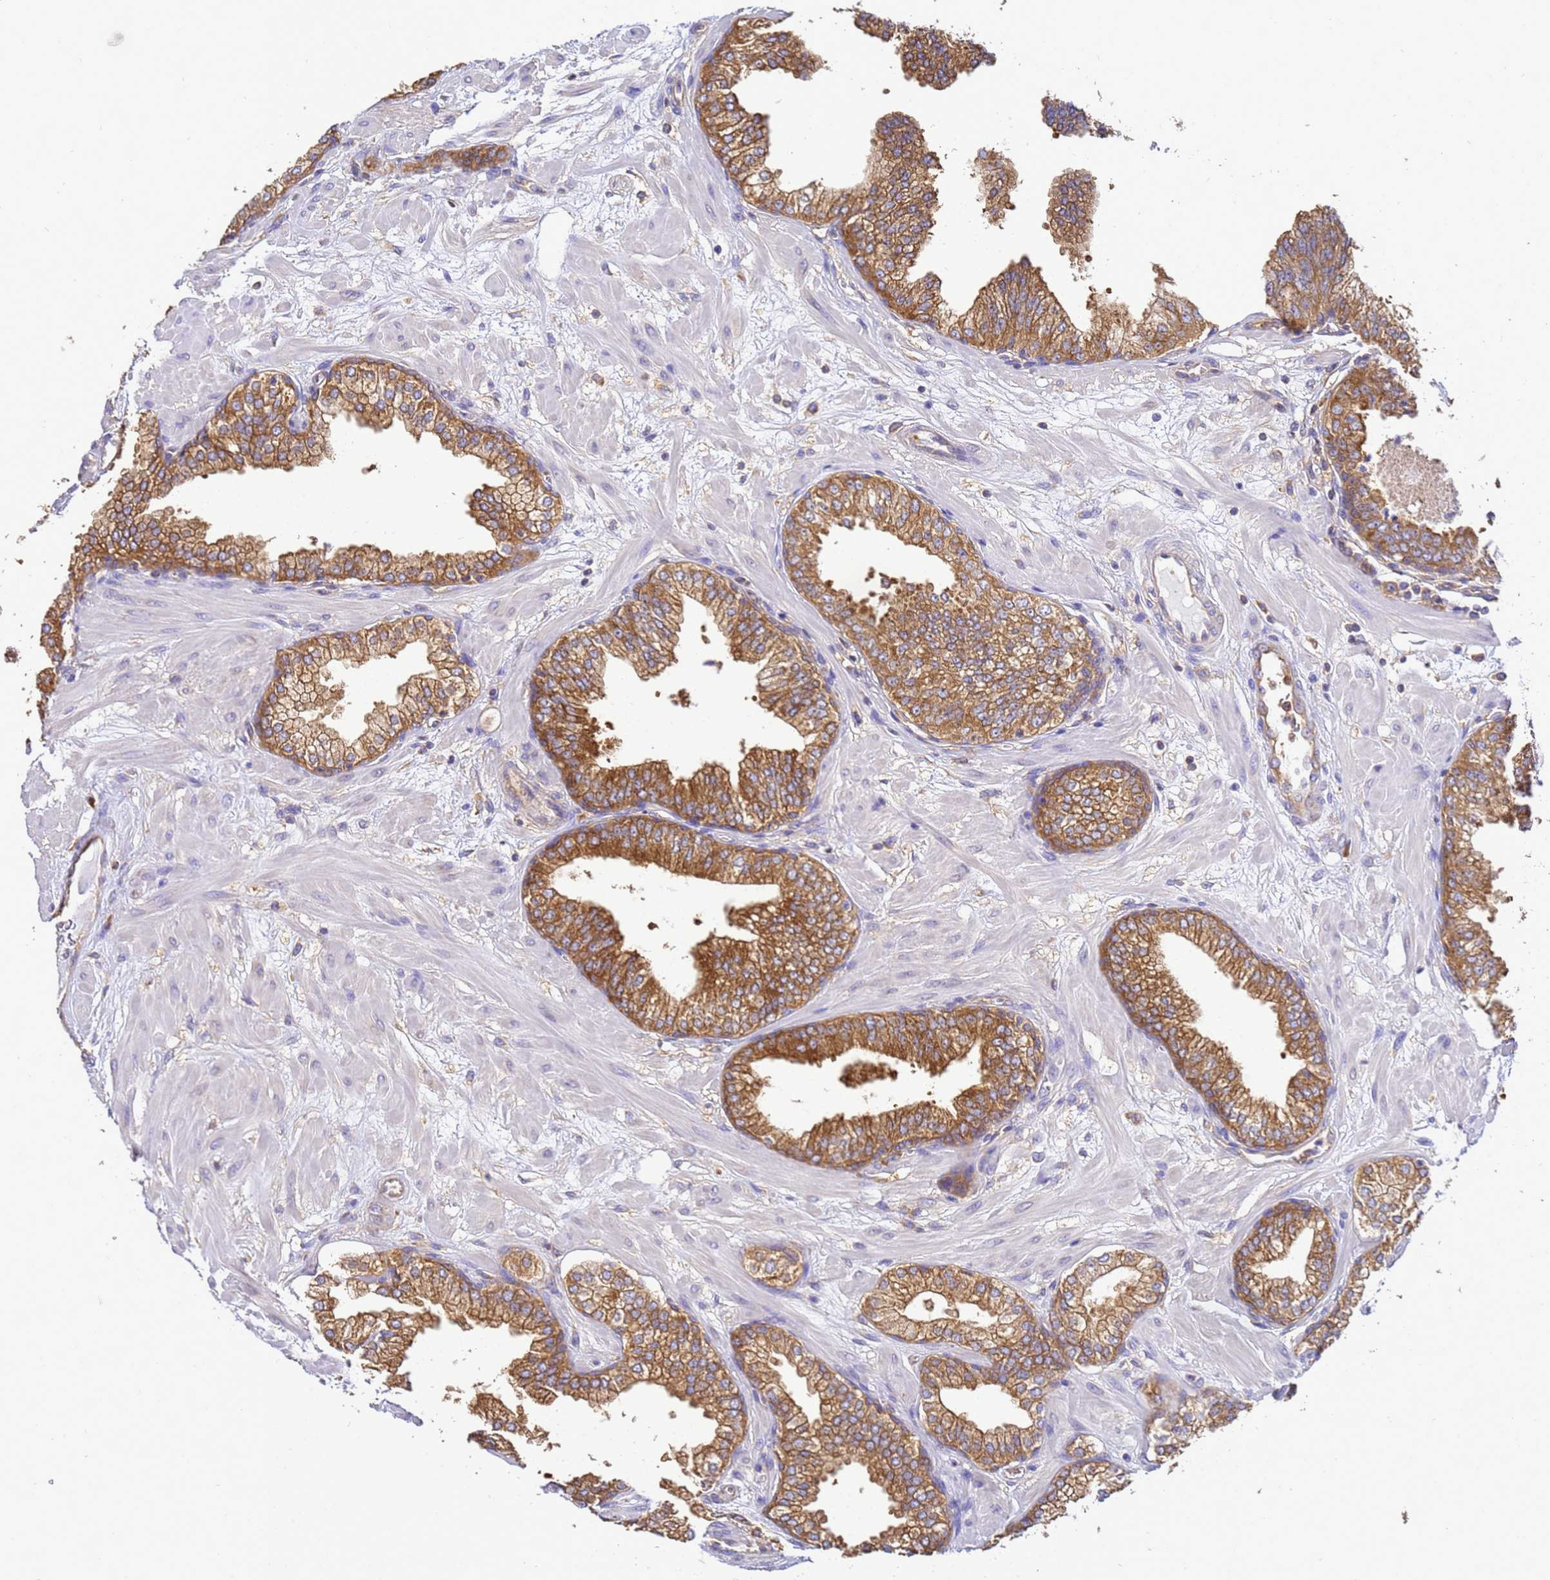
{"staining": {"intensity": "moderate", "quantity": ">75%", "location": "cytoplasmic/membranous"}, "tissue": "prostate", "cell_type": "Glandular cells", "image_type": "normal", "snomed": [{"axis": "morphology", "description": "Normal tissue, NOS"}, {"axis": "morphology", "description": "Urothelial carcinoma, Low grade"}, {"axis": "topography", "description": "Urinary bladder"}, {"axis": "topography", "description": "Prostate"}], "caption": "Immunohistochemistry (IHC) staining of benign prostate, which demonstrates medium levels of moderate cytoplasmic/membranous expression in approximately >75% of glandular cells indicating moderate cytoplasmic/membranous protein expression. The staining was performed using DAB (3,3'-diaminobenzidine) (brown) for protein detection and nuclei were counterstained in hematoxylin (blue).", "gene": "NARS1", "patient": {"sex": "male", "age": 60}}